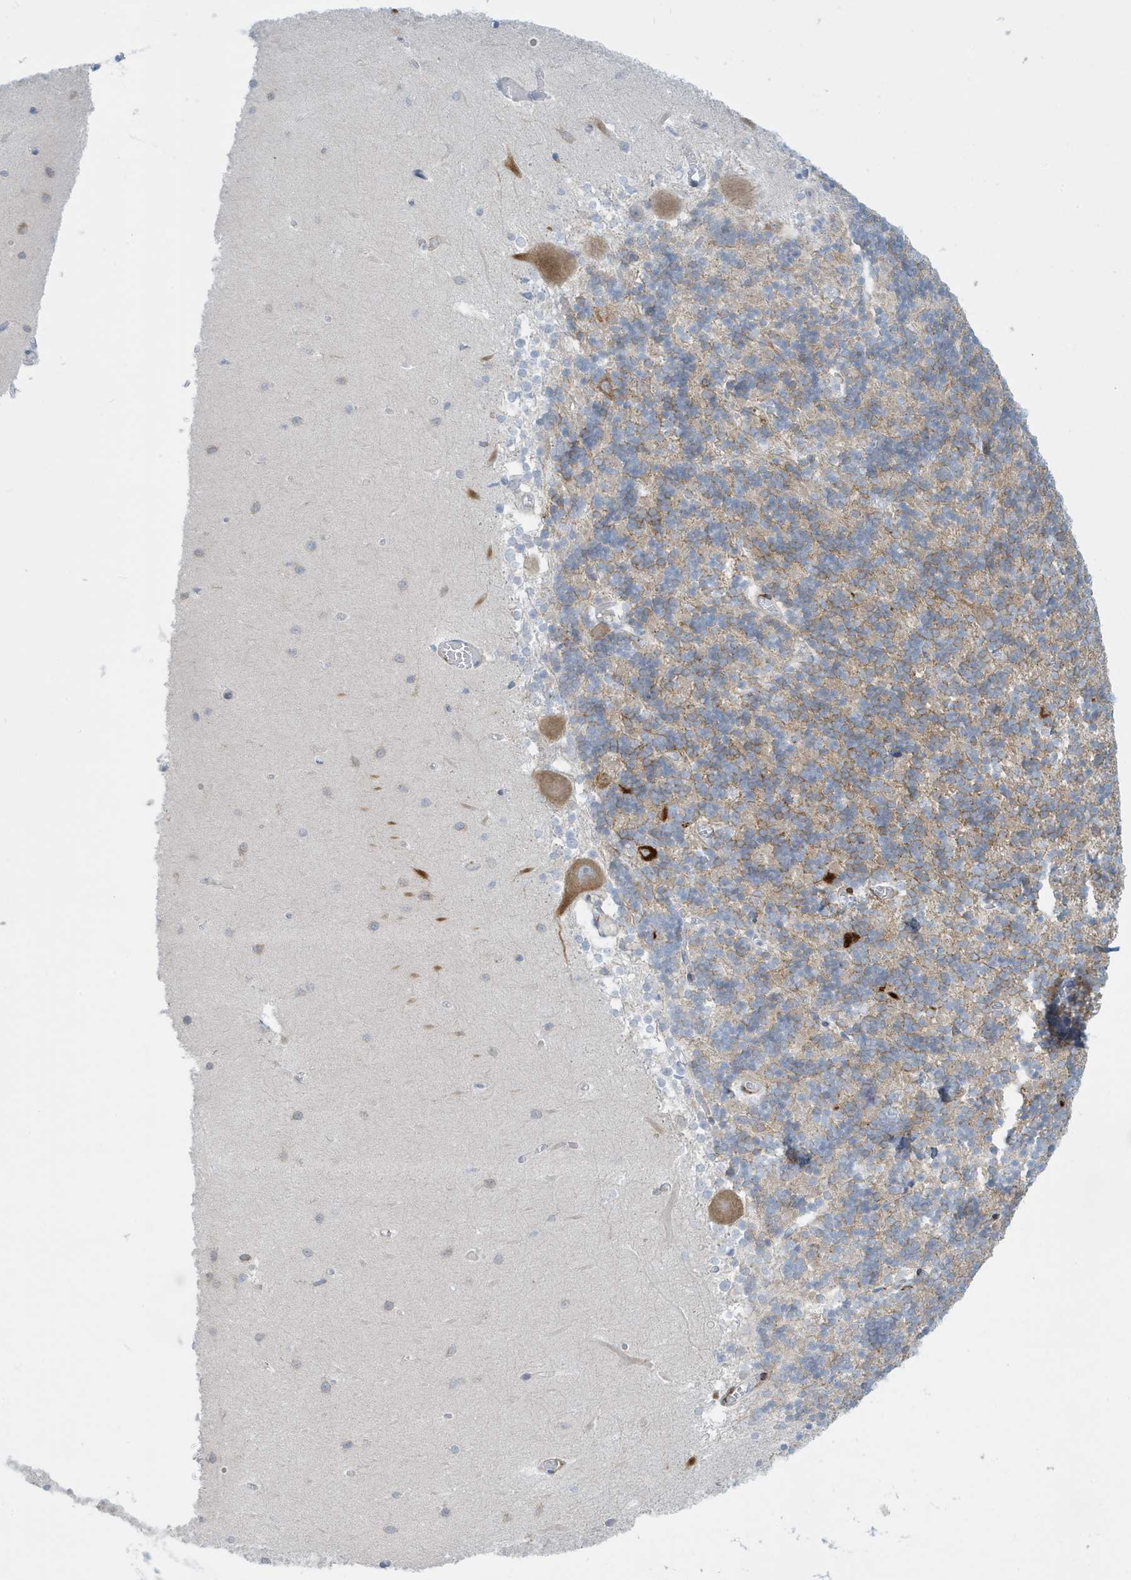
{"staining": {"intensity": "moderate", "quantity": "25%-75%", "location": "cytoplasmic/membranous"}, "tissue": "cerebellum", "cell_type": "Cells in granular layer", "image_type": "normal", "snomed": [{"axis": "morphology", "description": "Normal tissue, NOS"}, {"axis": "topography", "description": "Cerebellum"}], "caption": "Immunohistochemistry of normal cerebellum displays medium levels of moderate cytoplasmic/membranous staining in about 25%-75% of cells in granular layer. (DAB IHC with brightfield microscopy, high magnification).", "gene": "PERM1", "patient": {"sex": "male", "age": 37}}